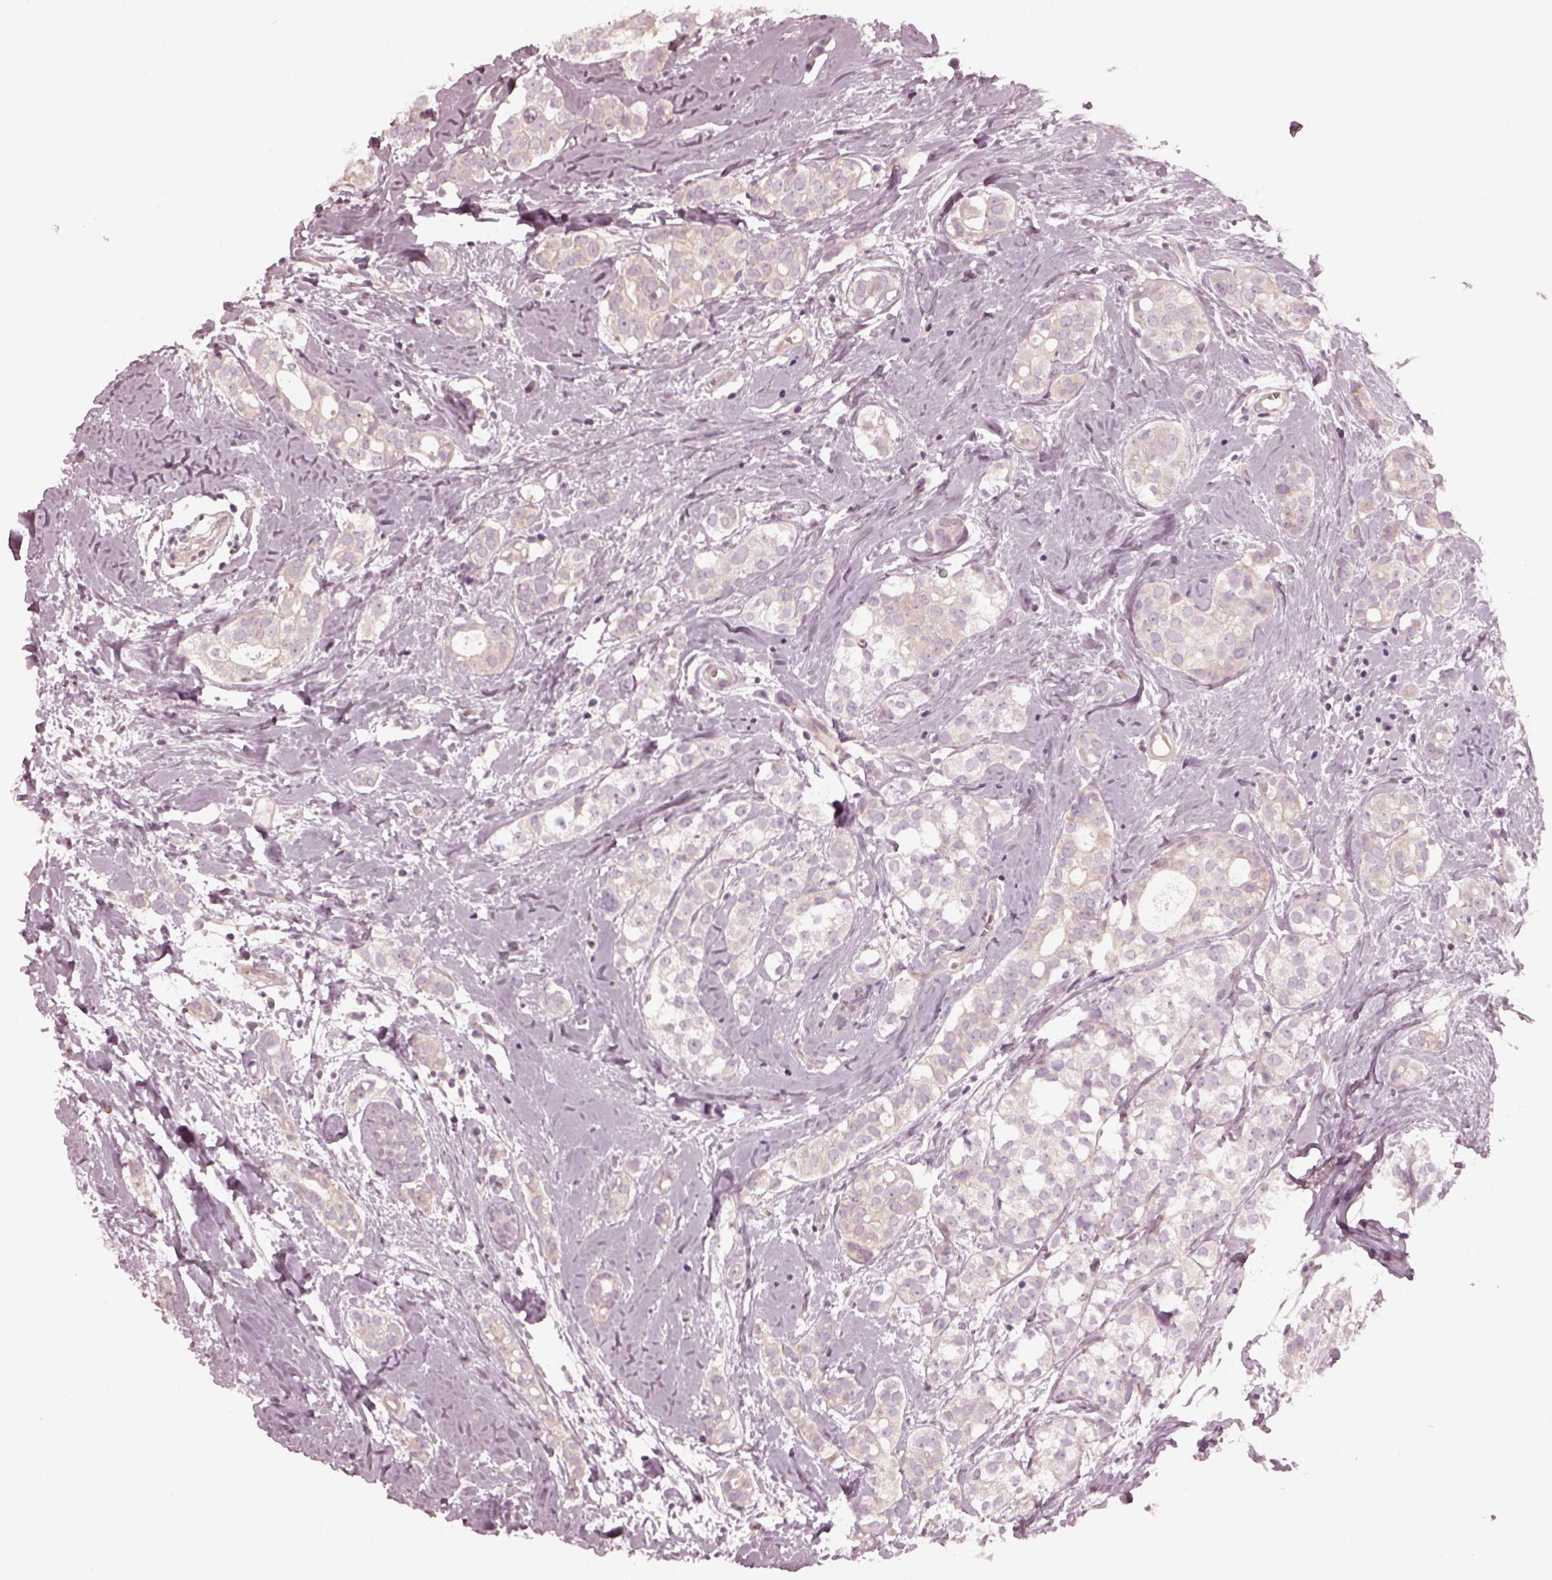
{"staining": {"intensity": "negative", "quantity": "none", "location": "none"}, "tissue": "breast cancer", "cell_type": "Tumor cells", "image_type": "cancer", "snomed": [{"axis": "morphology", "description": "Duct carcinoma"}, {"axis": "topography", "description": "Breast"}], "caption": "IHC micrograph of neoplastic tissue: invasive ductal carcinoma (breast) stained with DAB (3,3'-diaminobenzidine) shows no significant protein staining in tumor cells.", "gene": "CHIT1", "patient": {"sex": "female", "age": 40}}